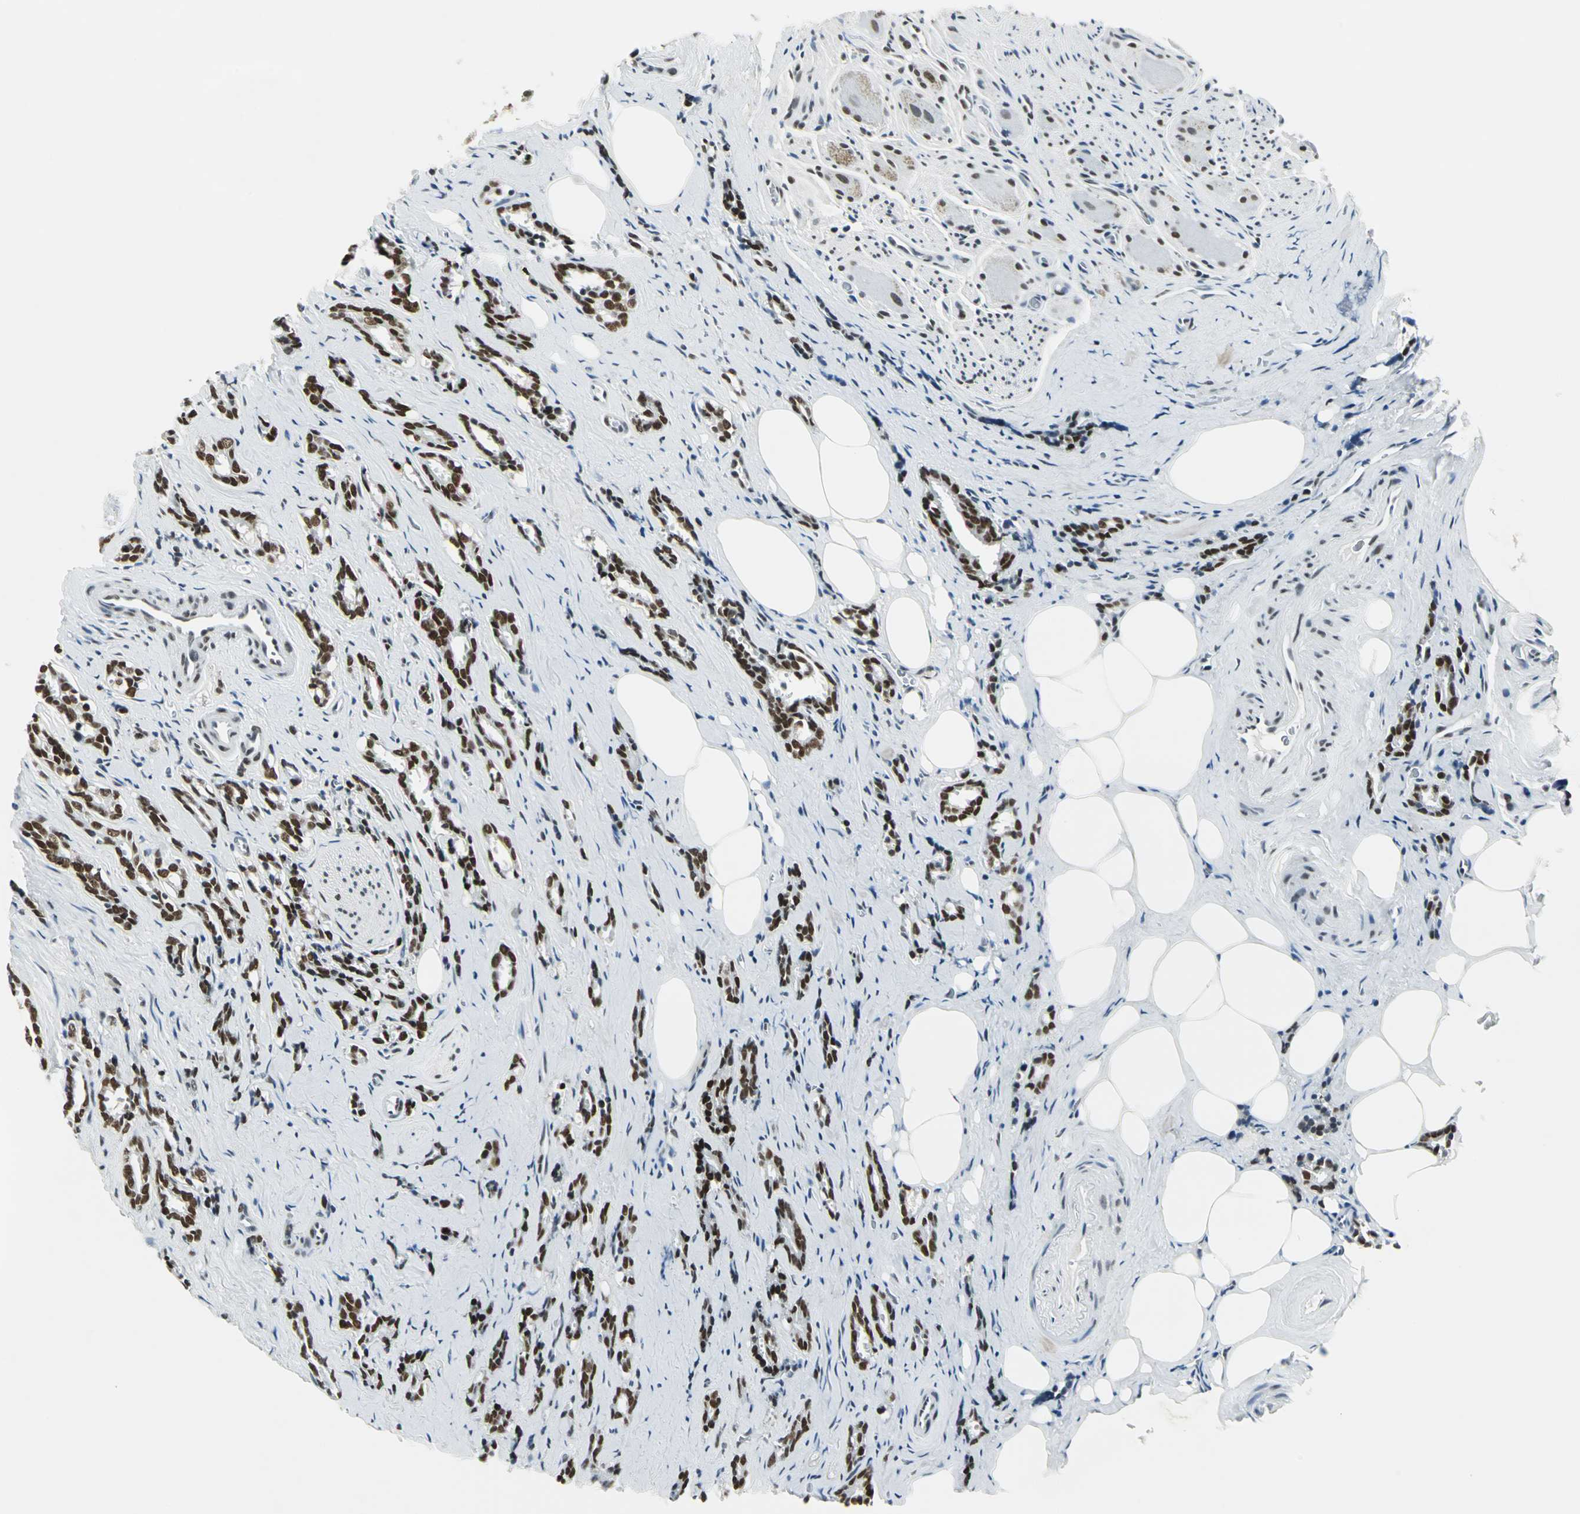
{"staining": {"intensity": "strong", "quantity": ">75%", "location": "nuclear"}, "tissue": "prostate cancer", "cell_type": "Tumor cells", "image_type": "cancer", "snomed": [{"axis": "morphology", "description": "Adenocarcinoma, High grade"}, {"axis": "topography", "description": "Prostate"}], "caption": "Immunohistochemical staining of human prostate cancer exhibits strong nuclear protein positivity in approximately >75% of tumor cells.", "gene": "ADNP", "patient": {"sex": "male", "age": 67}}